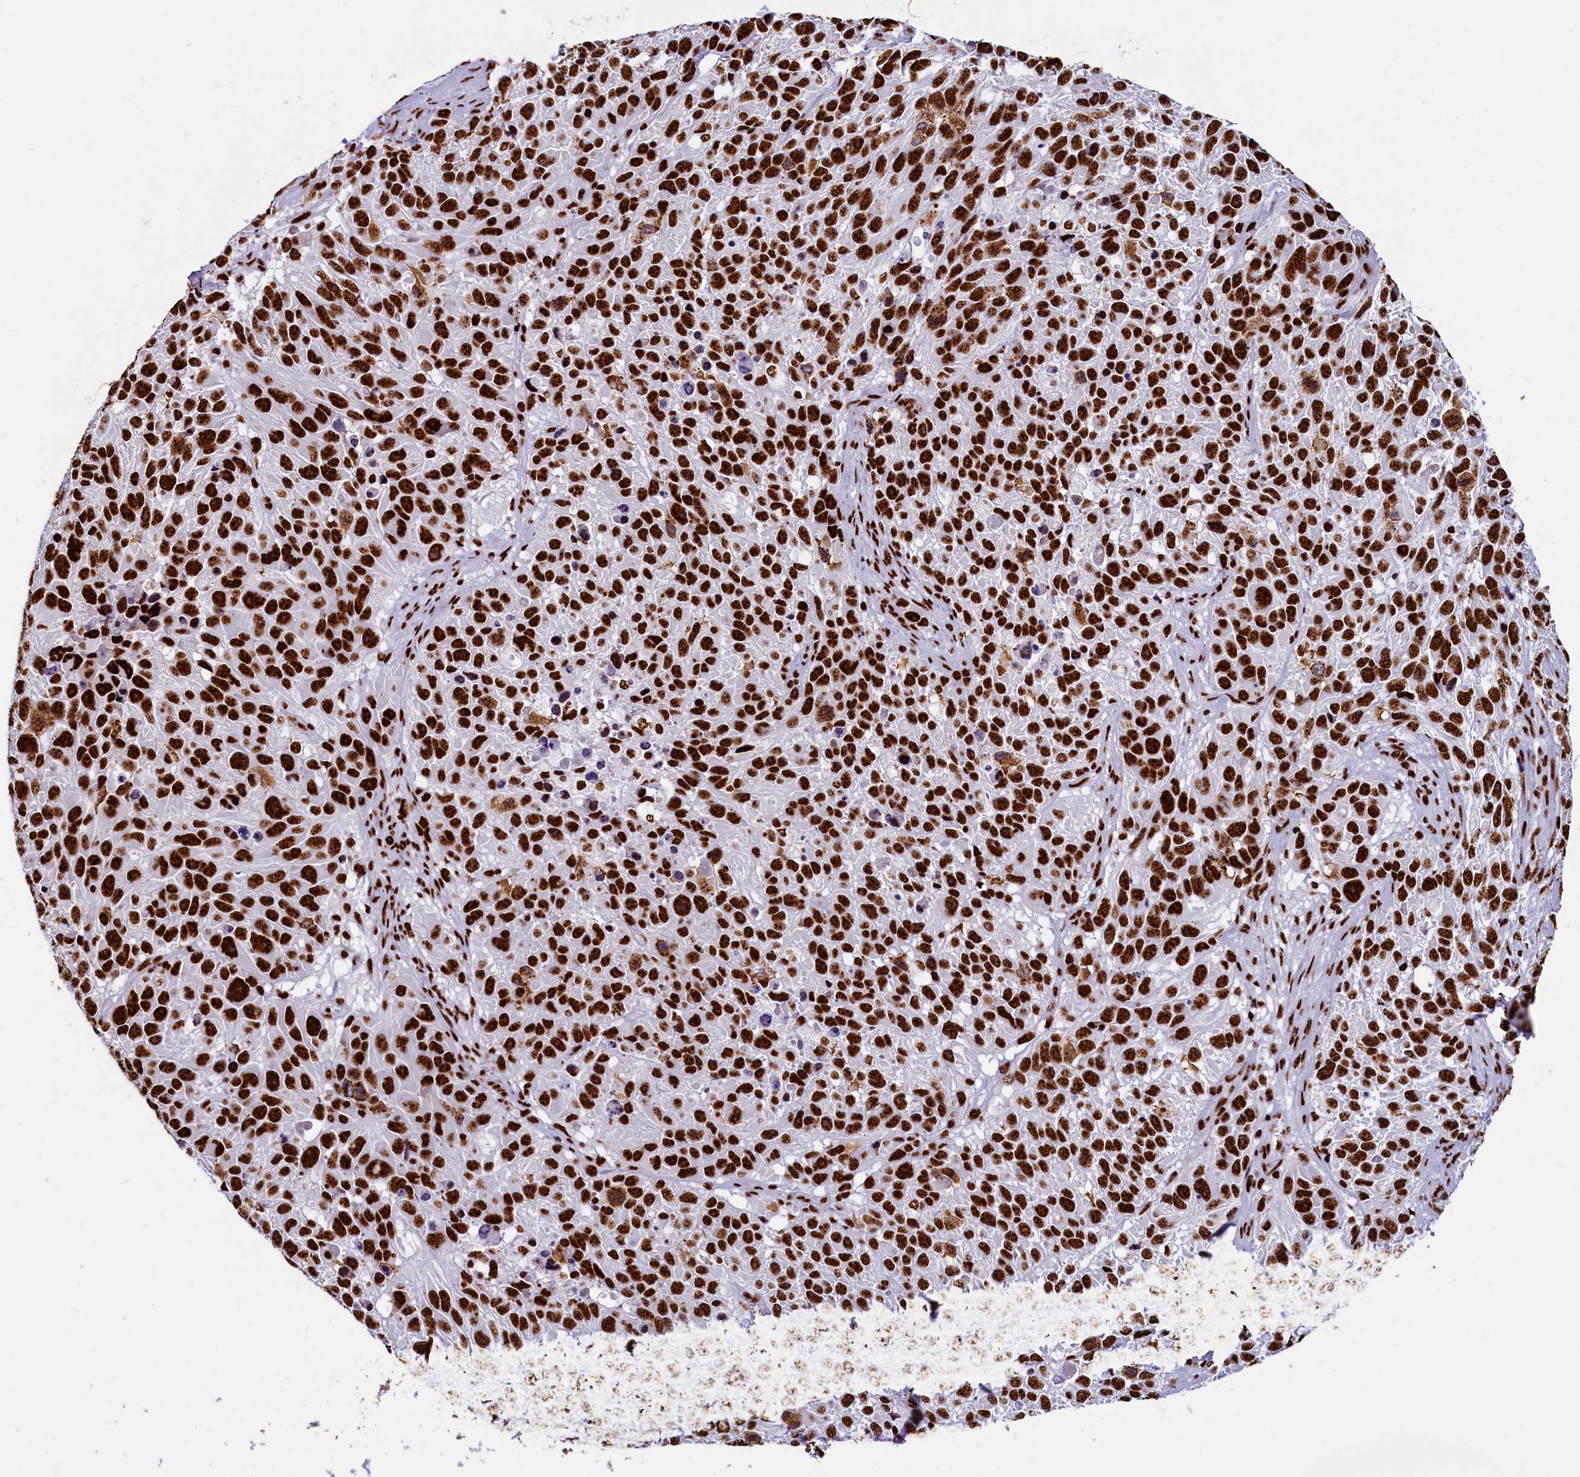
{"staining": {"intensity": "strong", "quantity": ">75%", "location": "nuclear"}, "tissue": "melanoma", "cell_type": "Tumor cells", "image_type": "cancer", "snomed": [{"axis": "morphology", "description": "Malignant melanoma, NOS"}, {"axis": "topography", "description": "Skin"}], "caption": "A high-resolution micrograph shows immunohistochemistry (IHC) staining of malignant melanoma, which reveals strong nuclear staining in about >75% of tumor cells.", "gene": "SRRM2", "patient": {"sex": "male", "age": 84}}